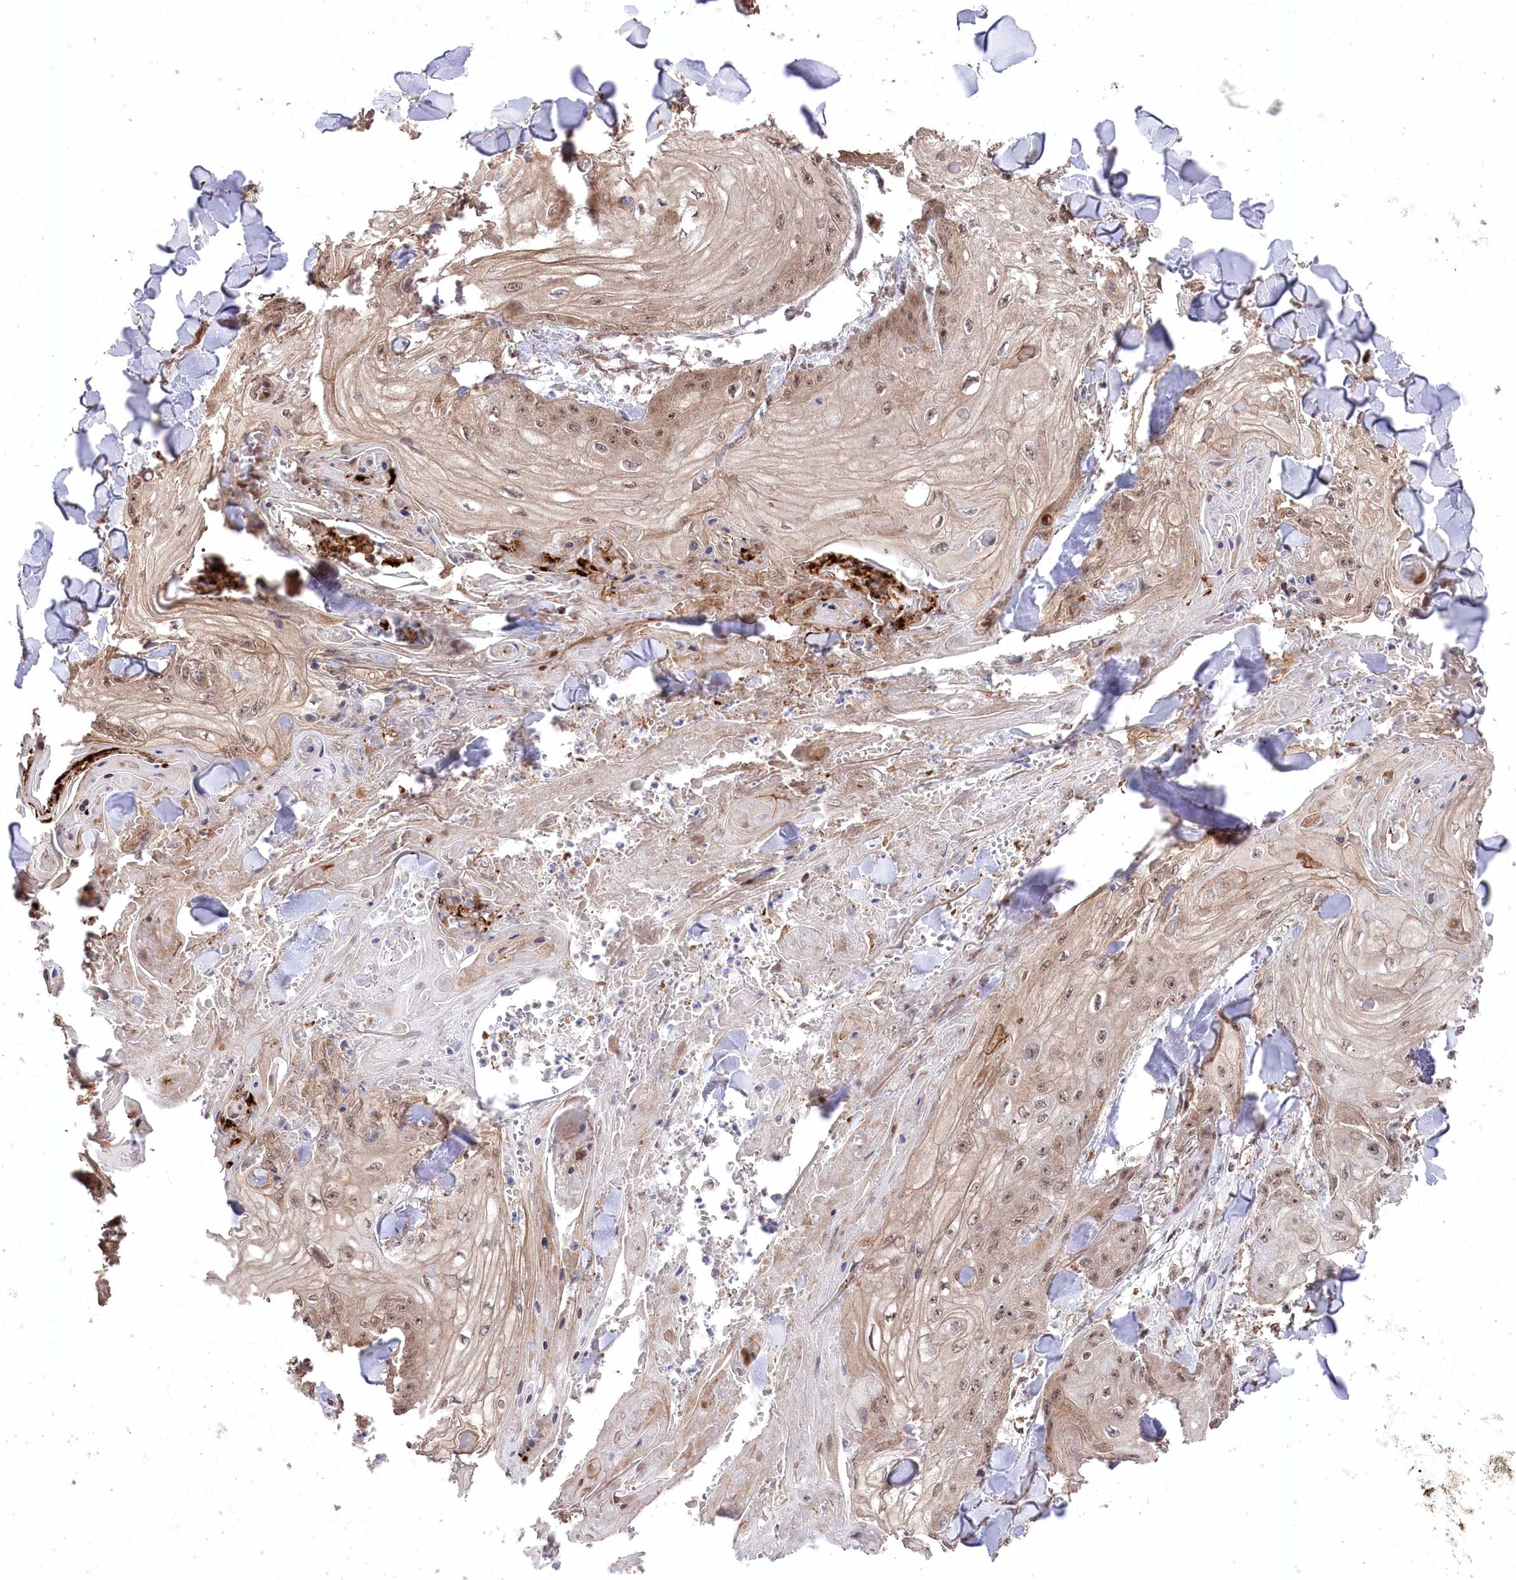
{"staining": {"intensity": "moderate", "quantity": ">75%", "location": "nuclear"}, "tissue": "skin cancer", "cell_type": "Tumor cells", "image_type": "cancer", "snomed": [{"axis": "morphology", "description": "Squamous cell carcinoma, NOS"}, {"axis": "topography", "description": "Skin"}], "caption": "The immunohistochemical stain highlights moderate nuclear expression in tumor cells of skin cancer (squamous cell carcinoma) tissue.", "gene": "CCSER2", "patient": {"sex": "male", "age": 74}}